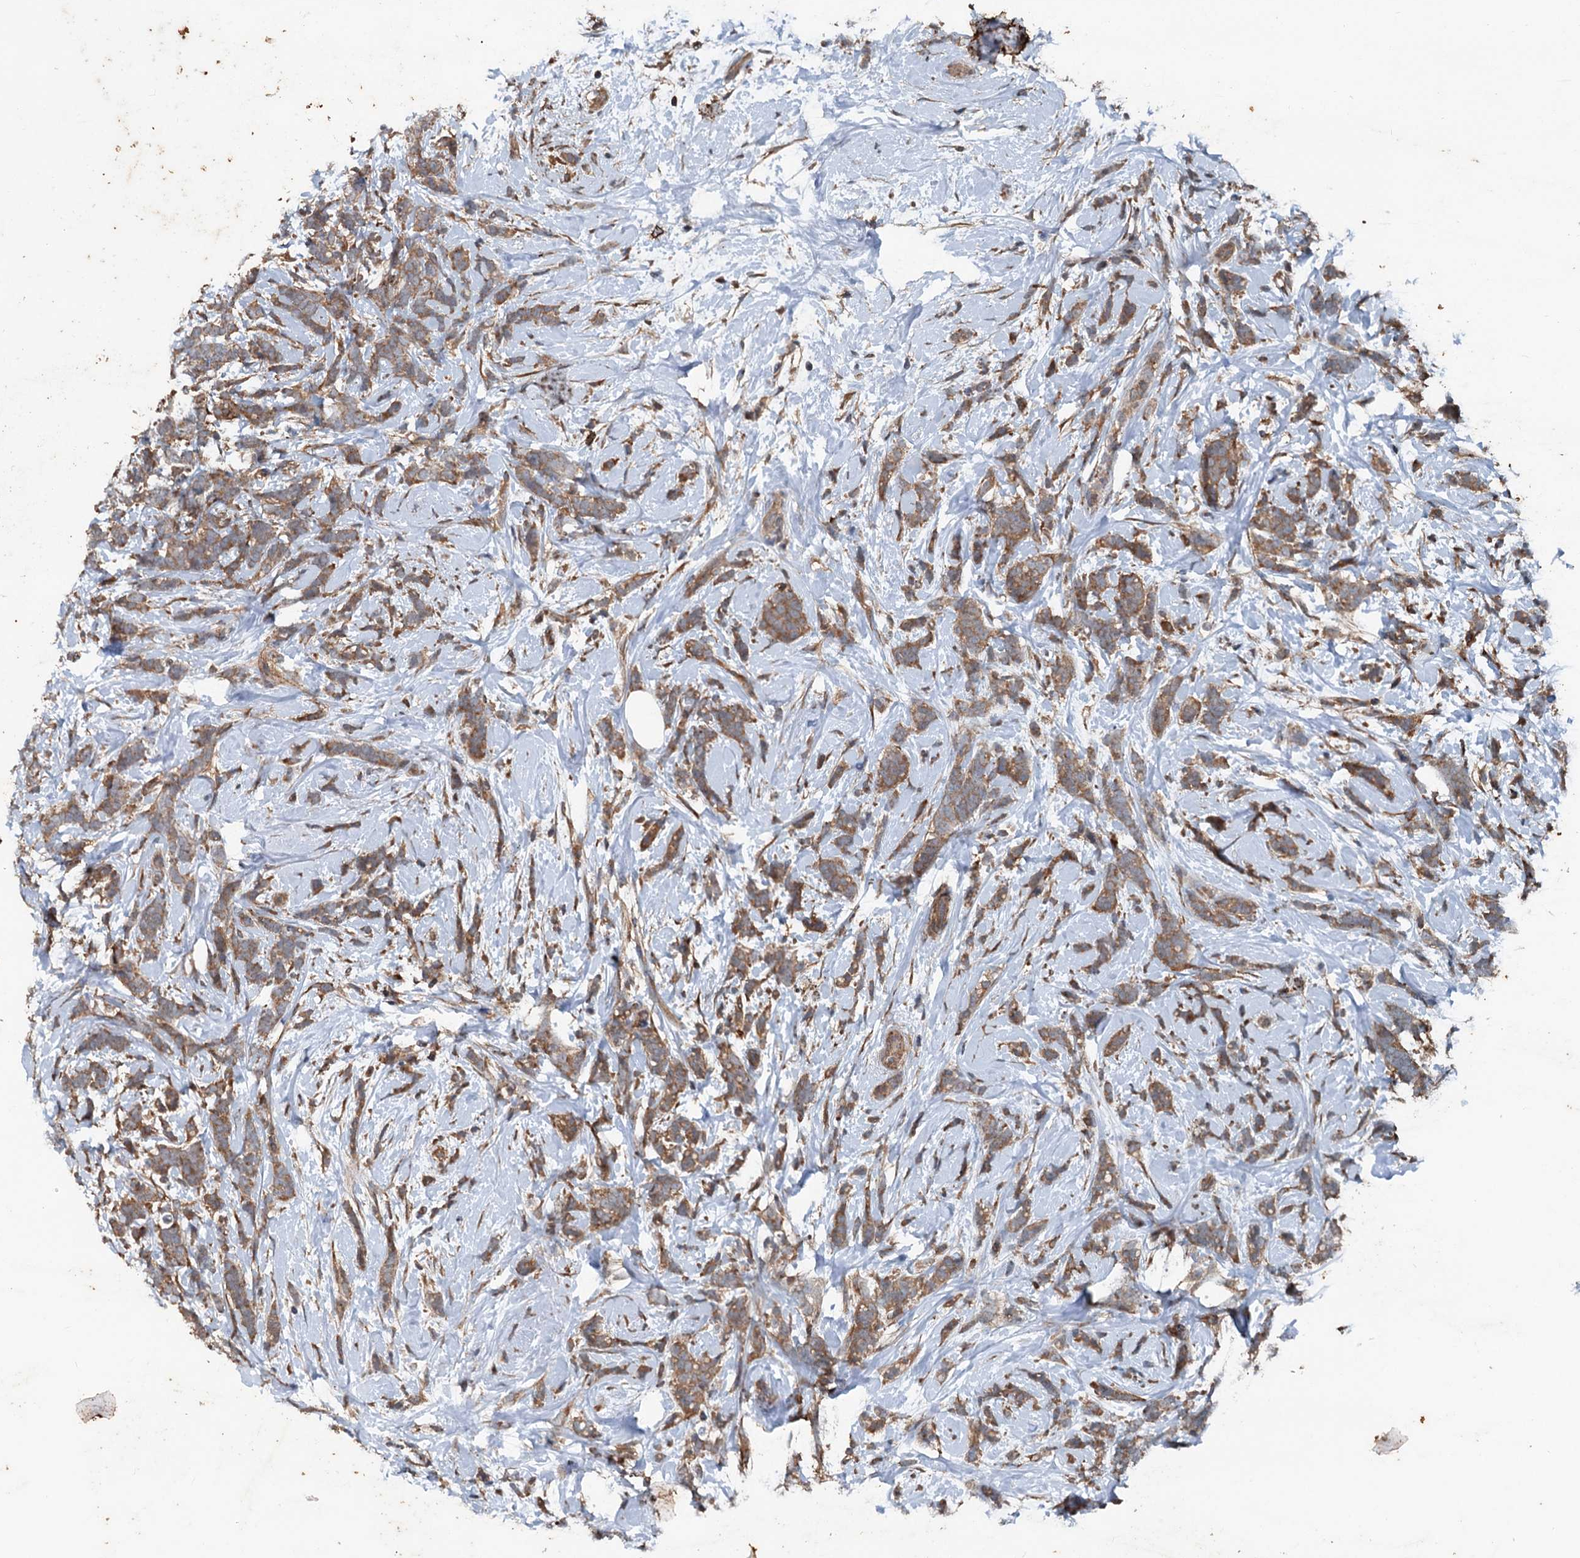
{"staining": {"intensity": "moderate", "quantity": ">75%", "location": "cytoplasmic/membranous"}, "tissue": "breast cancer", "cell_type": "Tumor cells", "image_type": "cancer", "snomed": [{"axis": "morphology", "description": "Lobular carcinoma"}, {"axis": "topography", "description": "Breast"}], "caption": "Tumor cells display moderate cytoplasmic/membranous staining in approximately >75% of cells in breast cancer (lobular carcinoma). The protein of interest is stained brown, and the nuclei are stained in blue (DAB (3,3'-diaminobenzidine) IHC with brightfield microscopy, high magnification).", "gene": "TEDC1", "patient": {"sex": "female", "age": 58}}